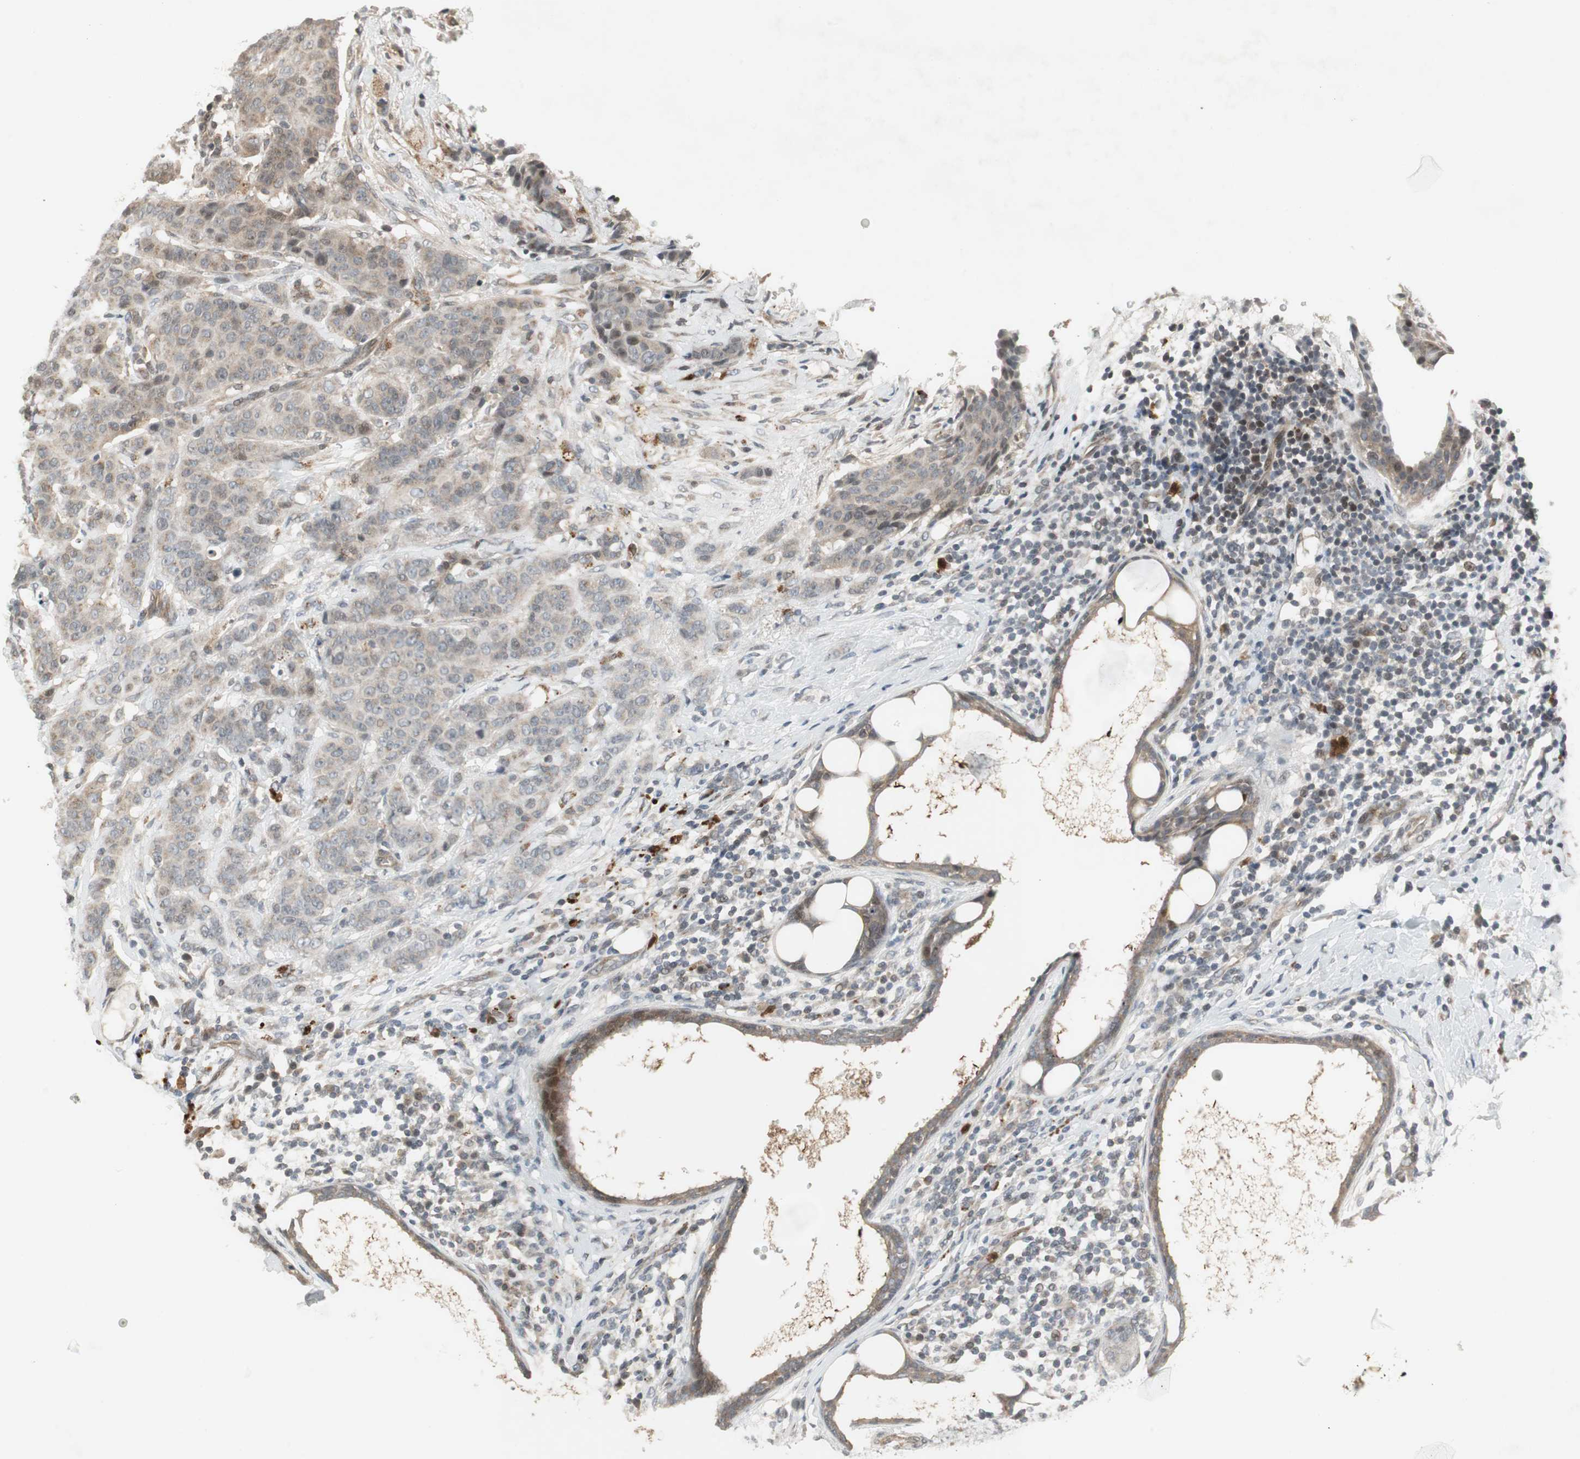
{"staining": {"intensity": "weak", "quantity": "<25%", "location": "cytoplasmic/membranous"}, "tissue": "breast cancer", "cell_type": "Tumor cells", "image_type": "cancer", "snomed": [{"axis": "morphology", "description": "Duct carcinoma"}, {"axis": "topography", "description": "Breast"}], "caption": "Tumor cells are negative for brown protein staining in breast cancer.", "gene": "SNX4", "patient": {"sex": "female", "age": 40}}